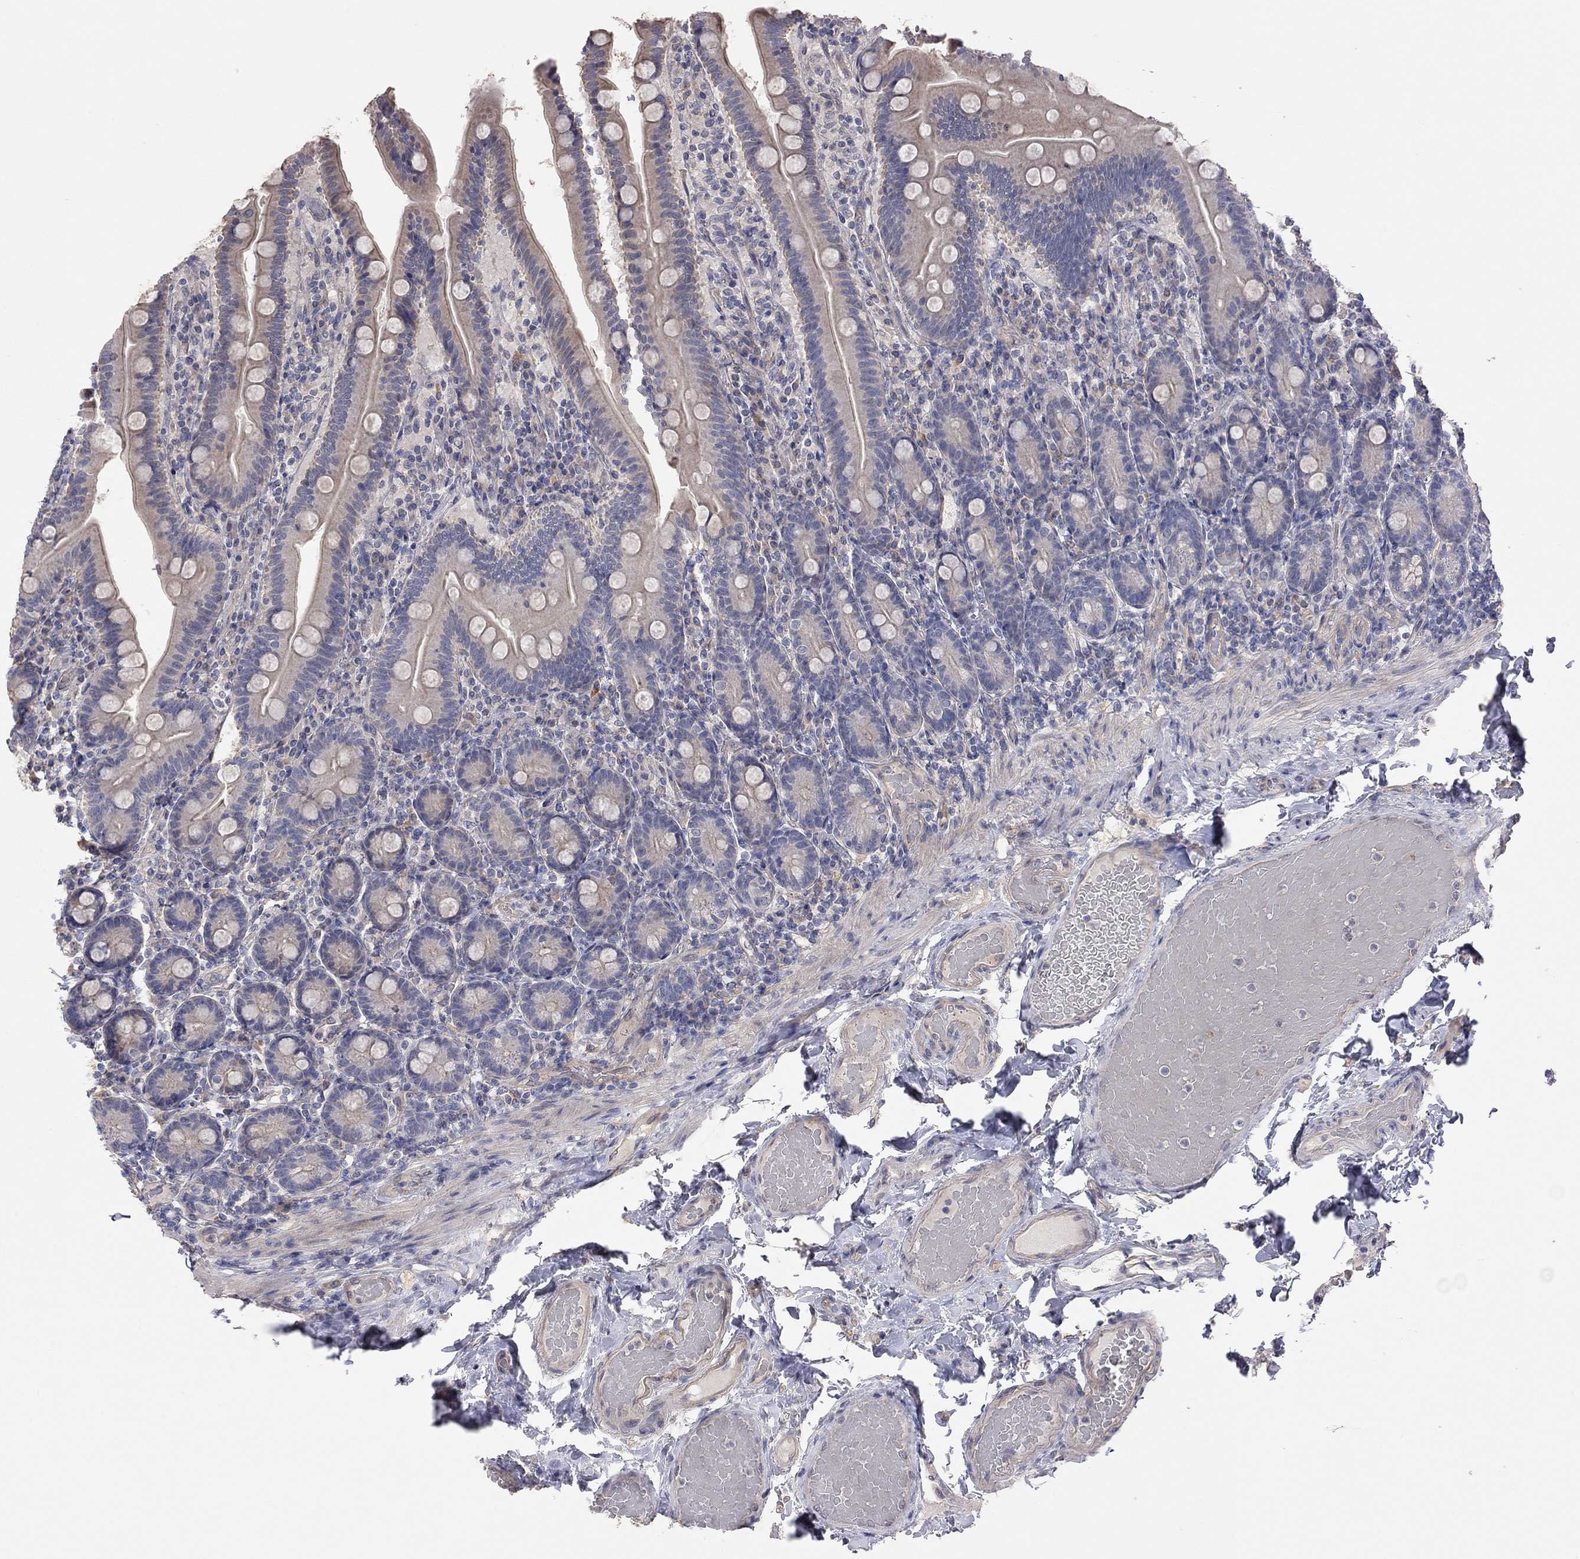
{"staining": {"intensity": "weak", "quantity": "<25%", "location": "cytoplasmic/membranous"}, "tissue": "small intestine", "cell_type": "Glandular cells", "image_type": "normal", "snomed": [{"axis": "morphology", "description": "Normal tissue, NOS"}, {"axis": "topography", "description": "Small intestine"}], "caption": "Immunohistochemistry histopathology image of normal small intestine: small intestine stained with DAB reveals no significant protein staining in glandular cells.", "gene": "KCNB1", "patient": {"sex": "male", "age": 66}}